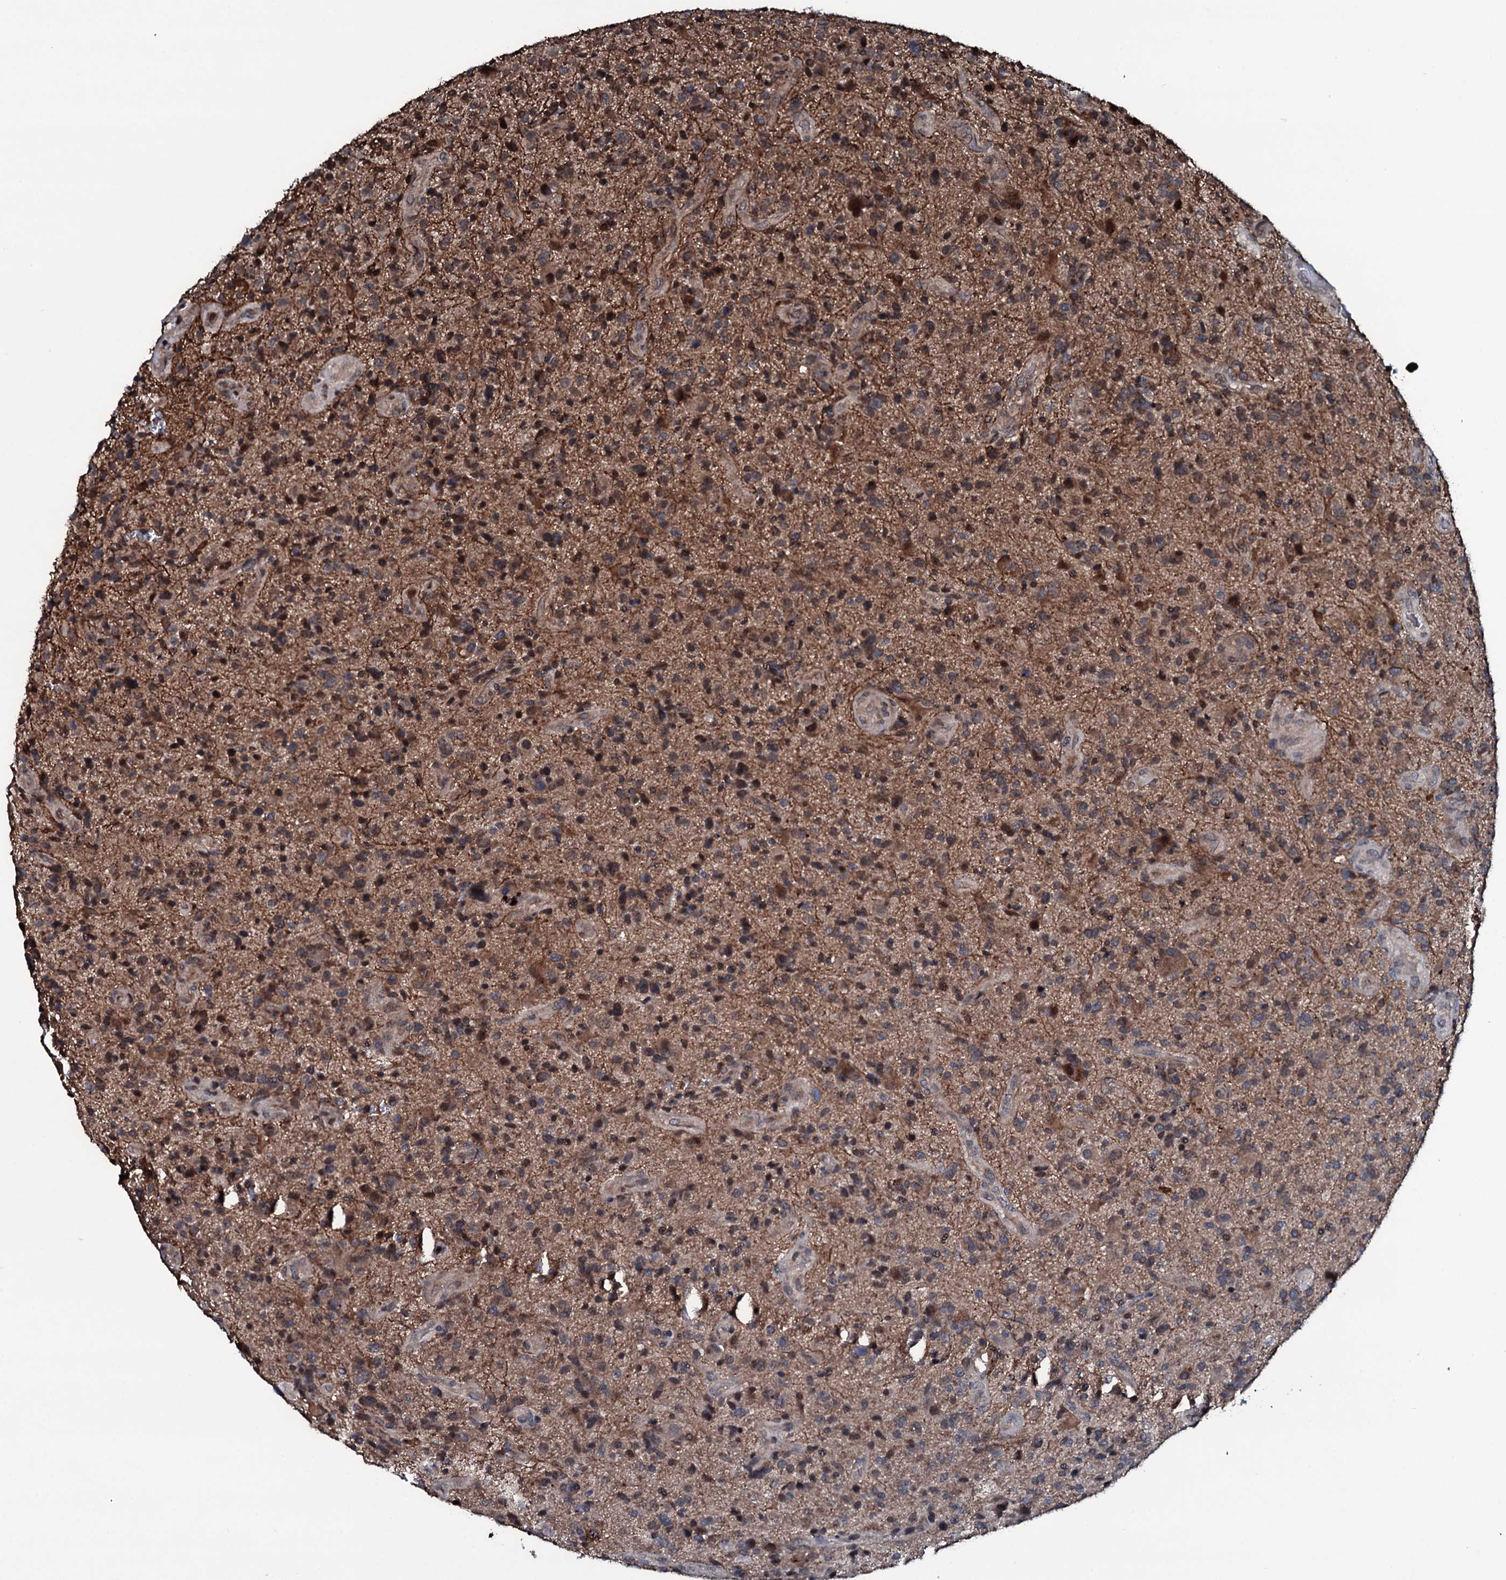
{"staining": {"intensity": "moderate", "quantity": "25%-75%", "location": "cytoplasmic/membranous"}, "tissue": "glioma", "cell_type": "Tumor cells", "image_type": "cancer", "snomed": [{"axis": "morphology", "description": "Glioma, malignant, High grade"}, {"axis": "topography", "description": "Brain"}], "caption": "Moderate cytoplasmic/membranous expression for a protein is identified in about 25%-75% of tumor cells of malignant glioma (high-grade) using IHC.", "gene": "OGFOD2", "patient": {"sex": "male", "age": 47}}